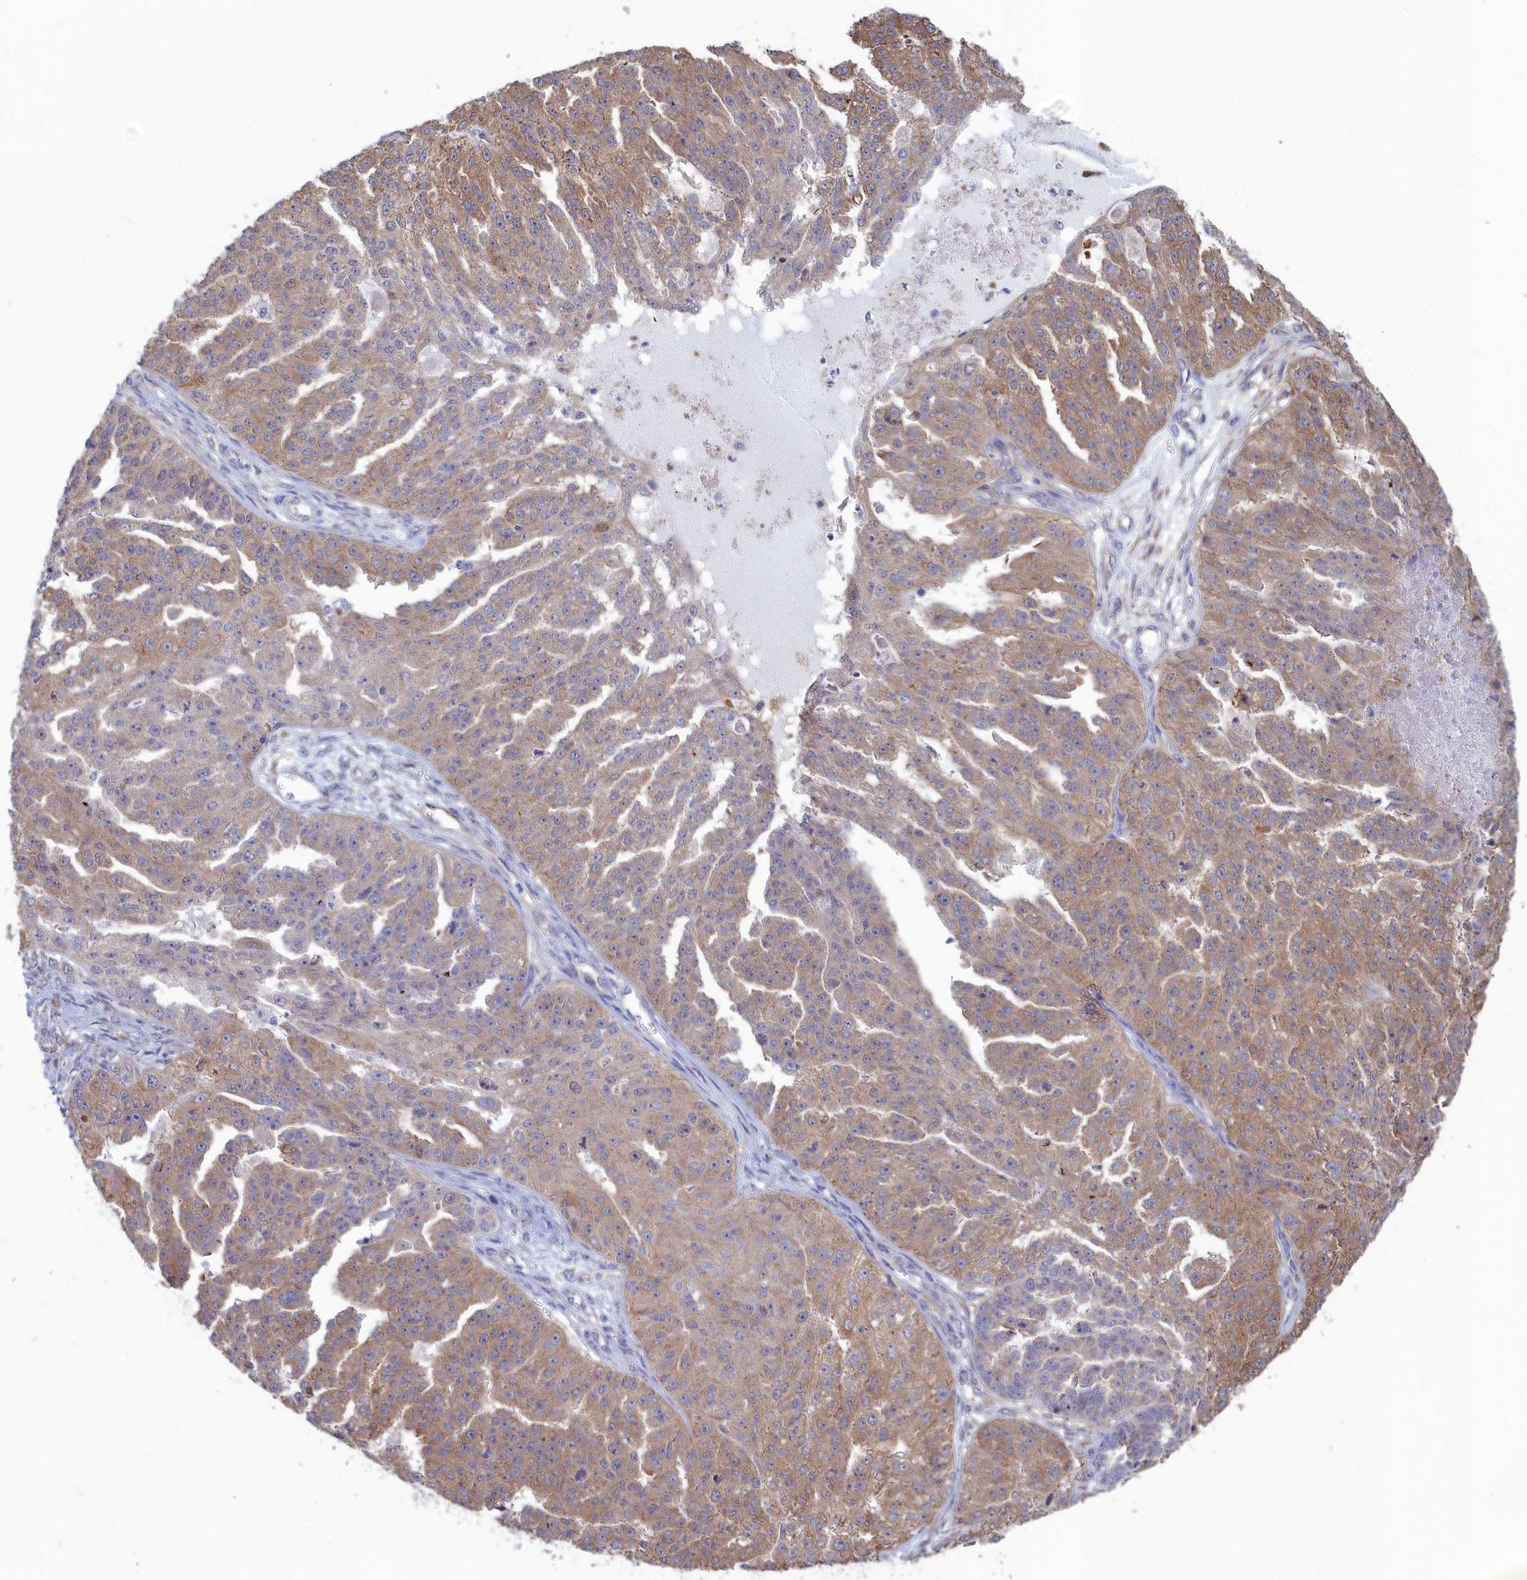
{"staining": {"intensity": "moderate", "quantity": "25%-75%", "location": "cytoplasmic/membranous"}, "tissue": "ovarian cancer", "cell_type": "Tumor cells", "image_type": "cancer", "snomed": [{"axis": "morphology", "description": "Cystadenocarcinoma, serous, NOS"}, {"axis": "topography", "description": "Ovary"}], "caption": "This is an image of immunohistochemistry (IHC) staining of serous cystadenocarcinoma (ovarian), which shows moderate staining in the cytoplasmic/membranous of tumor cells.", "gene": "SYNDIG1L", "patient": {"sex": "female", "age": 58}}